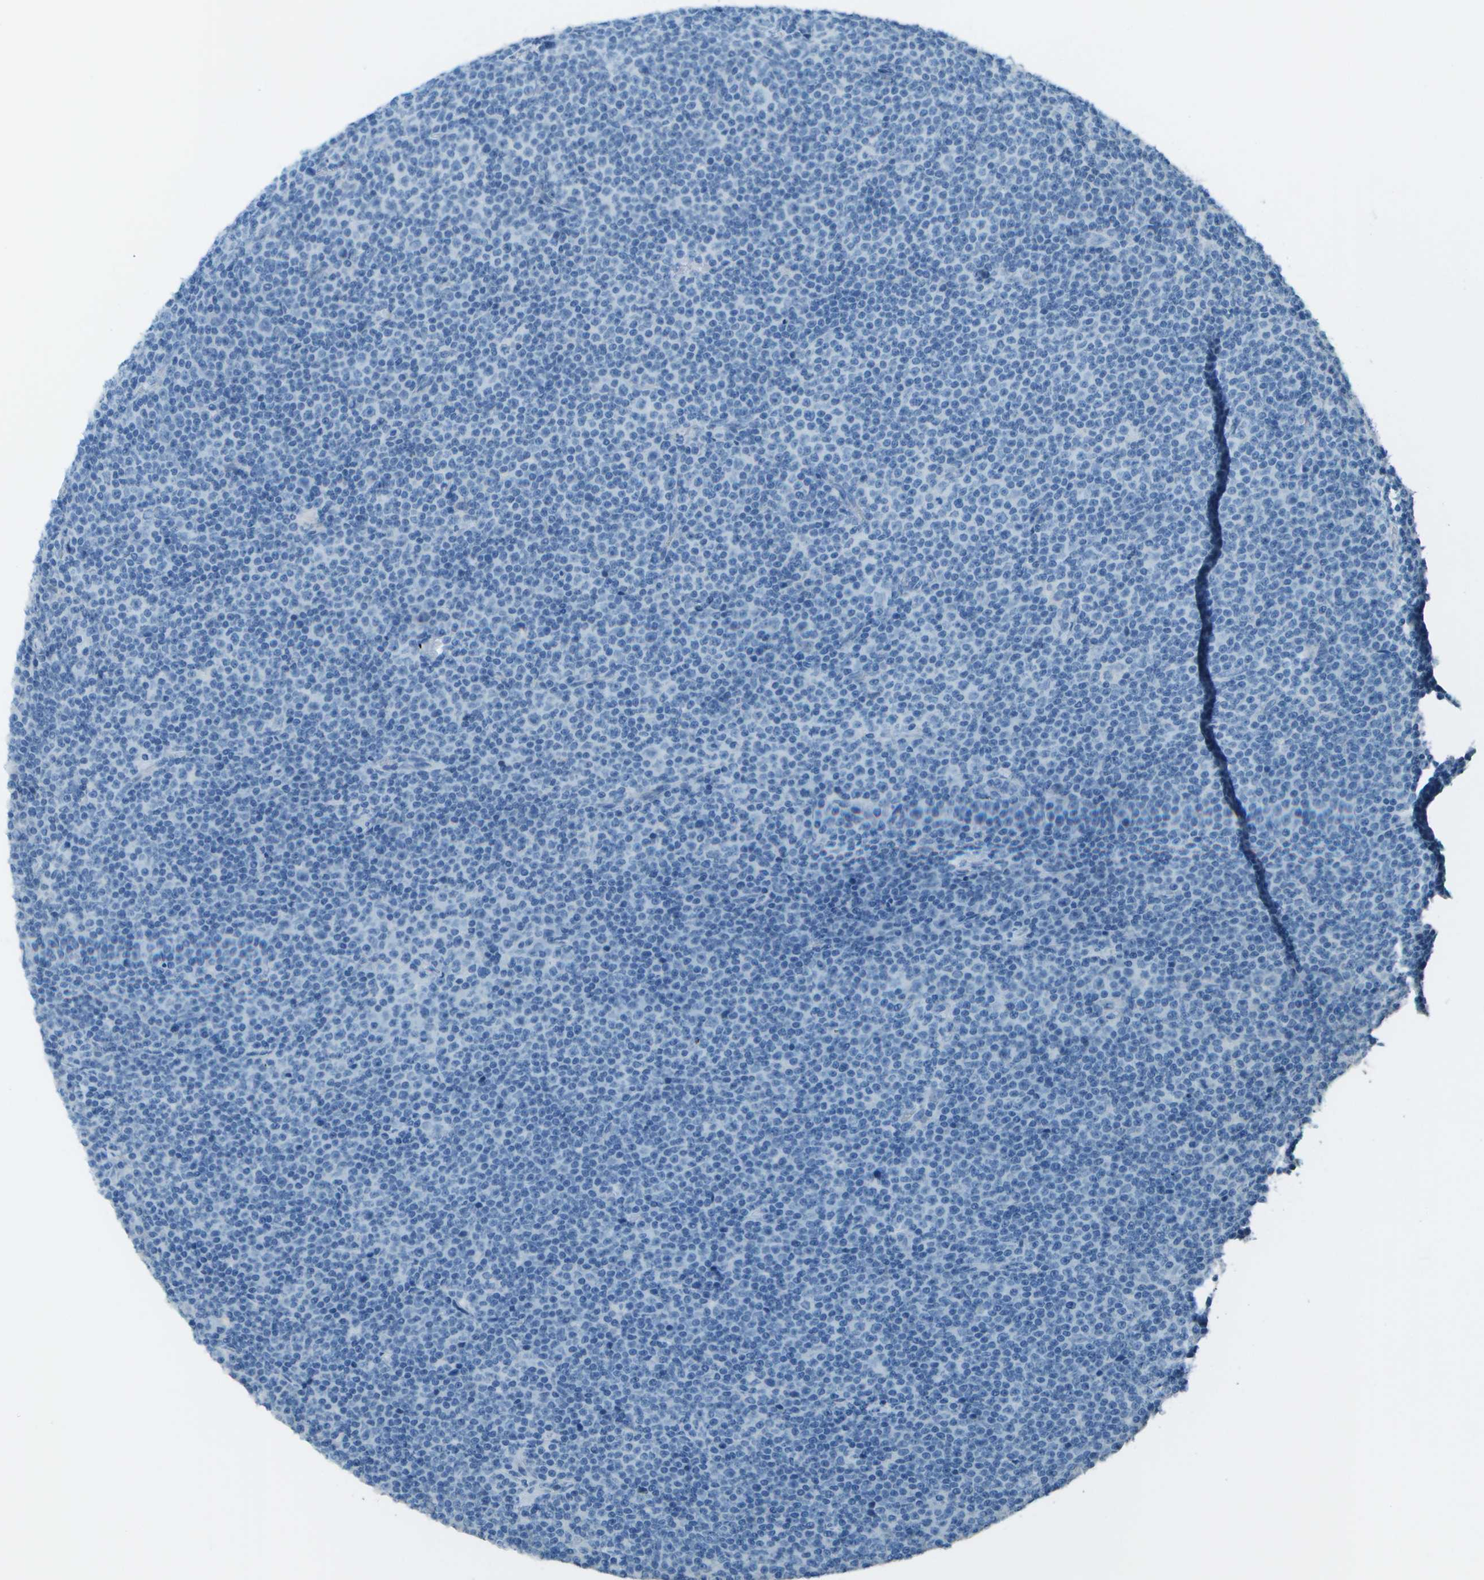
{"staining": {"intensity": "negative", "quantity": "none", "location": "none"}, "tissue": "lymphoma", "cell_type": "Tumor cells", "image_type": "cancer", "snomed": [{"axis": "morphology", "description": "Malignant lymphoma, non-Hodgkin's type, Low grade"}, {"axis": "topography", "description": "Lymph node"}], "caption": "Low-grade malignant lymphoma, non-Hodgkin's type stained for a protein using immunohistochemistry (IHC) reveals no positivity tumor cells.", "gene": "LGI2", "patient": {"sex": "female", "age": 67}}